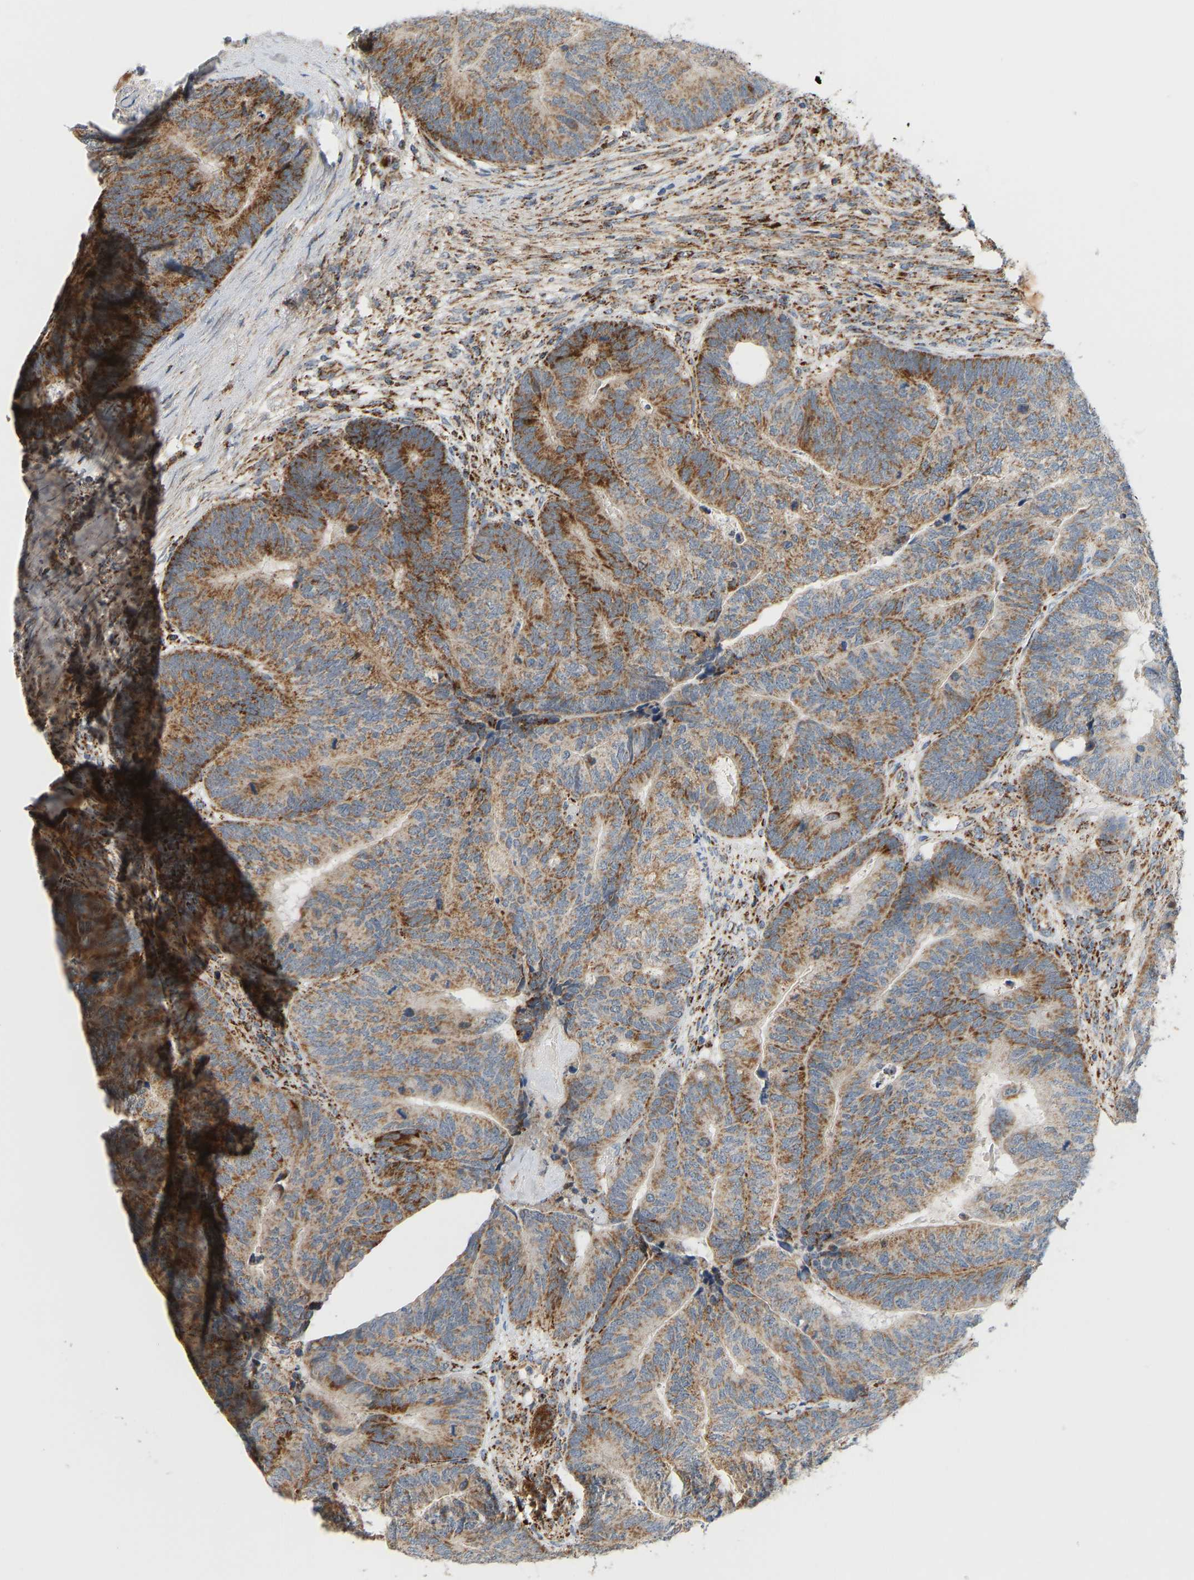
{"staining": {"intensity": "moderate", "quantity": ">75%", "location": "cytoplasmic/membranous"}, "tissue": "colorectal cancer", "cell_type": "Tumor cells", "image_type": "cancer", "snomed": [{"axis": "morphology", "description": "Adenocarcinoma, NOS"}, {"axis": "topography", "description": "Colon"}], "caption": "Human adenocarcinoma (colorectal) stained with a brown dye shows moderate cytoplasmic/membranous positive staining in about >75% of tumor cells.", "gene": "GPSM2", "patient": {"sex": "female", "age": 67}}